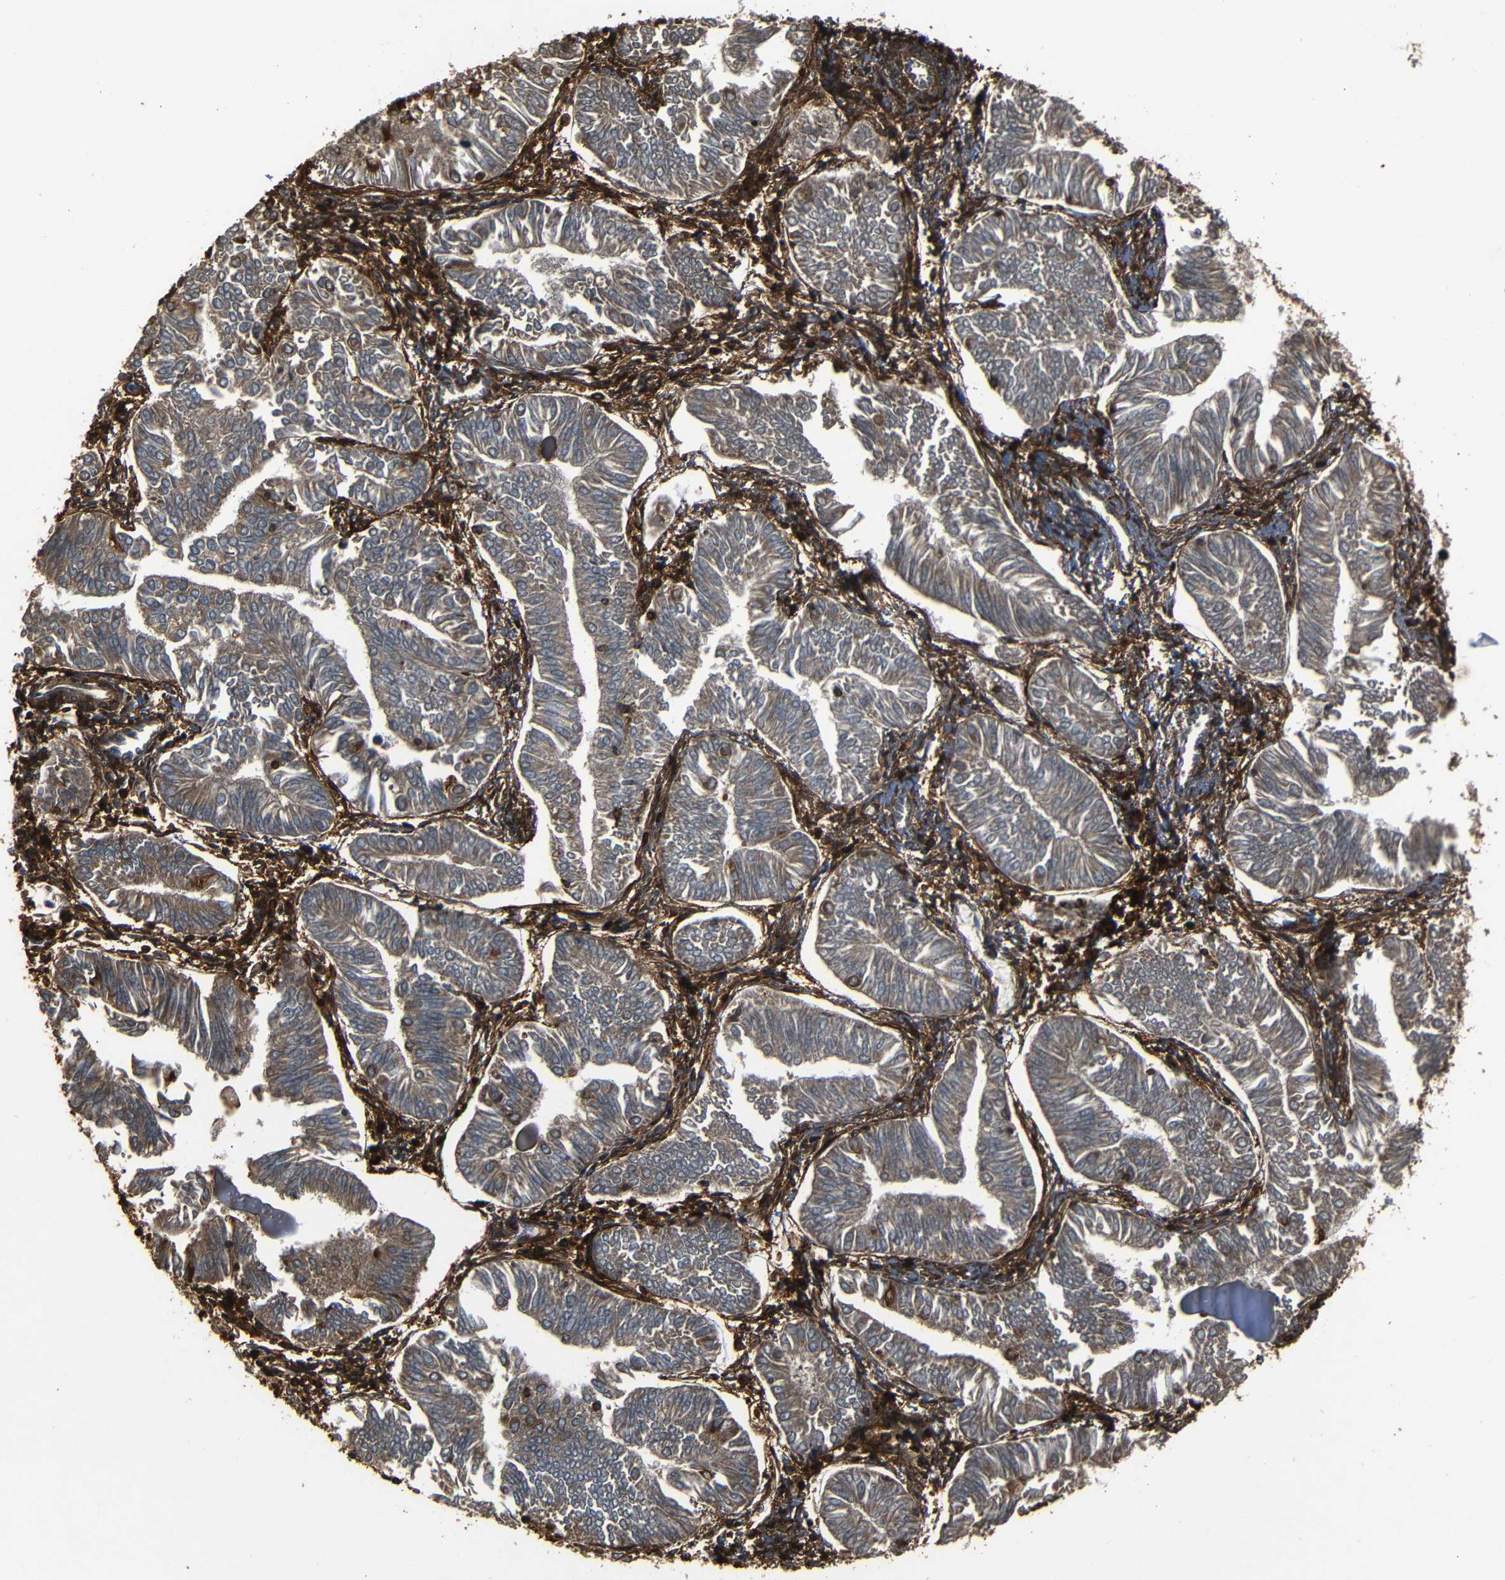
{"staining": {"intensity": "moderate", "quantity": ">75%", "location": "cytoplasmic/membranous"}, "tissue": "endometrial cancer", "cell_type": "Tumor cells", "image_type": "cancer", "snomed": [{"axis": "morphology", "description": "Adenocarcinoma, NOS"}, {"axis": "topography", "description": "Endometrium"}], "caption": "Immunohistochemical staining of human endometrial cancer reveals medium levels of moderate cytoplasmic/membranous staining in approximately >75% of tumor cells.", "gene": "ADGRE5", "patient": {"sex": "female", "age": 53}}